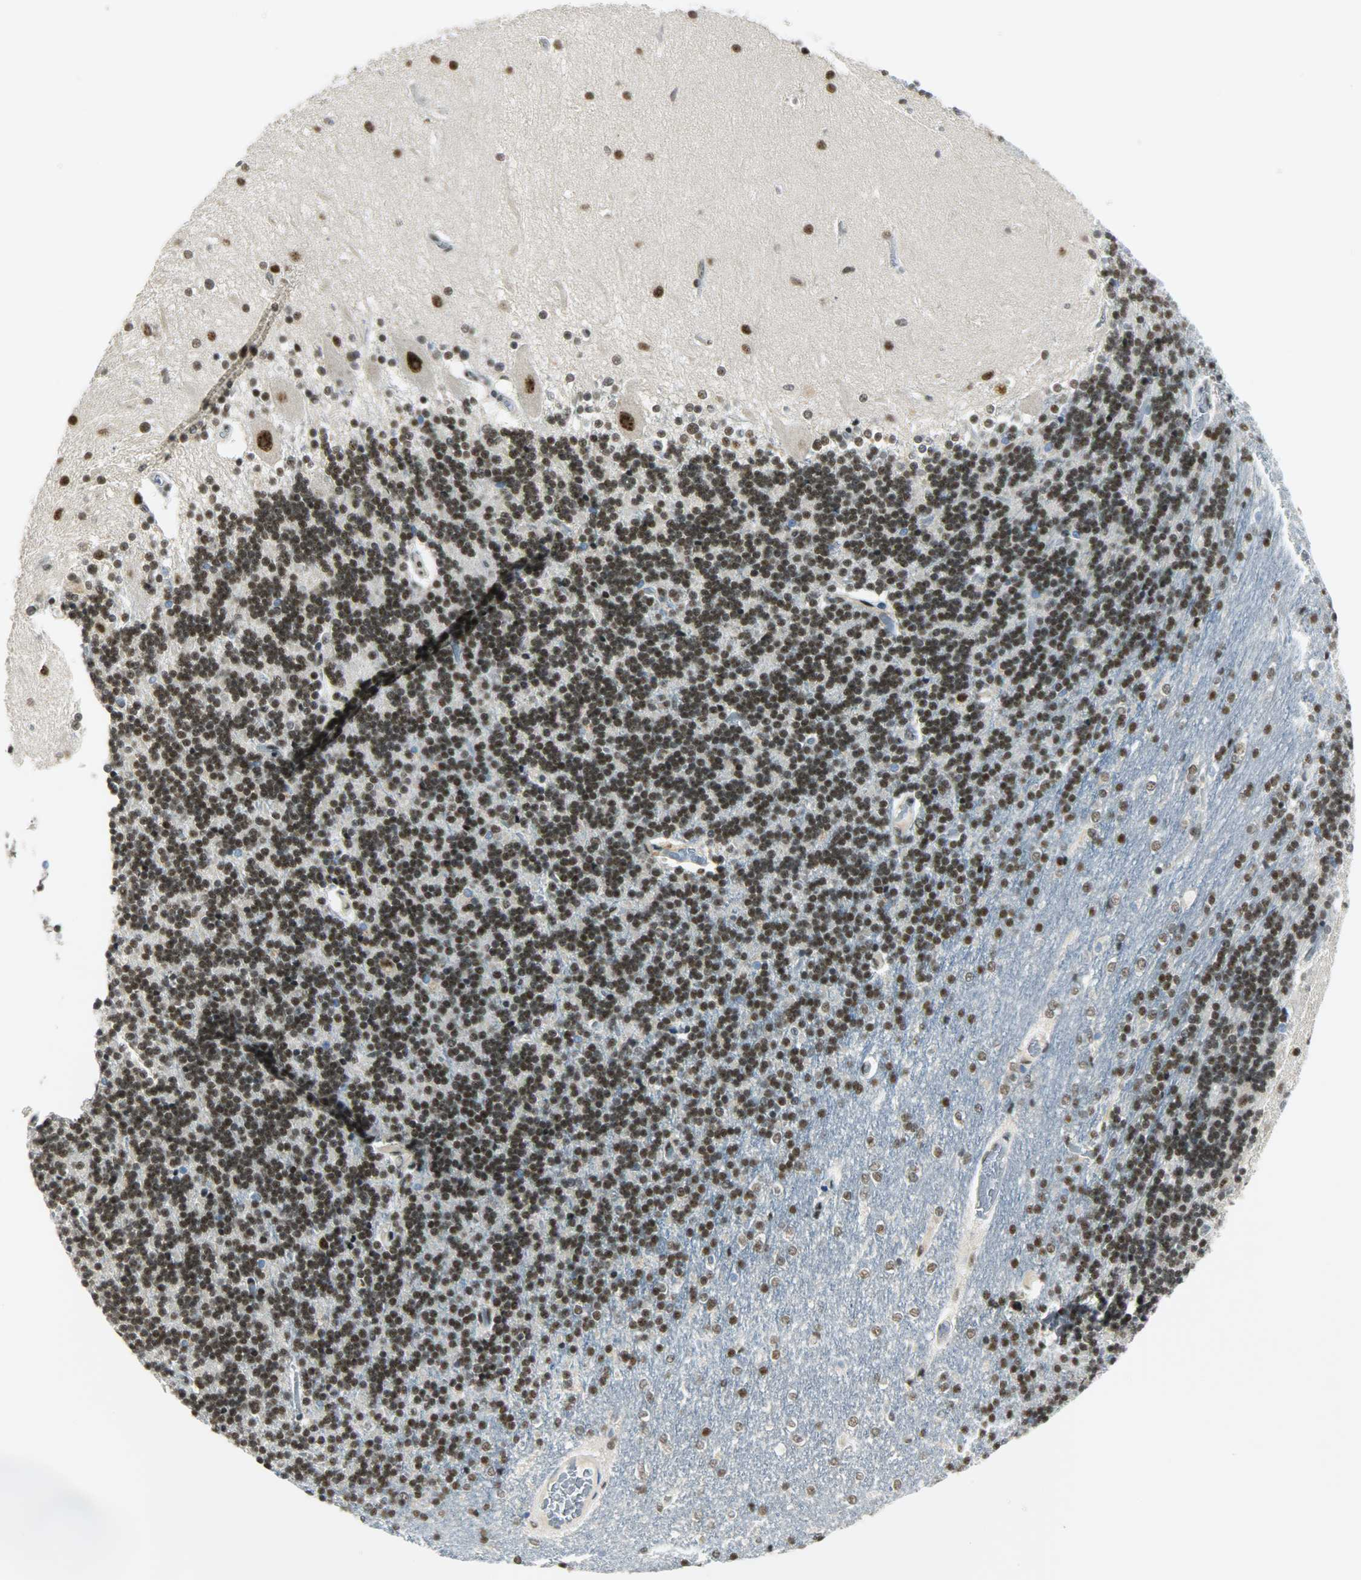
{"staining": {"intensity": "strong", "quantity": ">75%", "location": "nuclear"}, "tissue": "cerebellum", "cell_type": "Cells in granular layer", "image_type": "normal", "snomed": [{"axis": "morphology", "description": "Normal tissue, NOS"}, {"axis": "topography", "description": "Cerebellum"}], "caption": "Cerebellum stained with DAB (3,3'-diaminobenzidine) immunohistochemistry demonstrates high levels of strong nuclear staining in about >75% of cells in granular layer. Nuclei are stained in blue.", "gene": "SUGP1", "patient": {"sex": "female", "age": 54}}